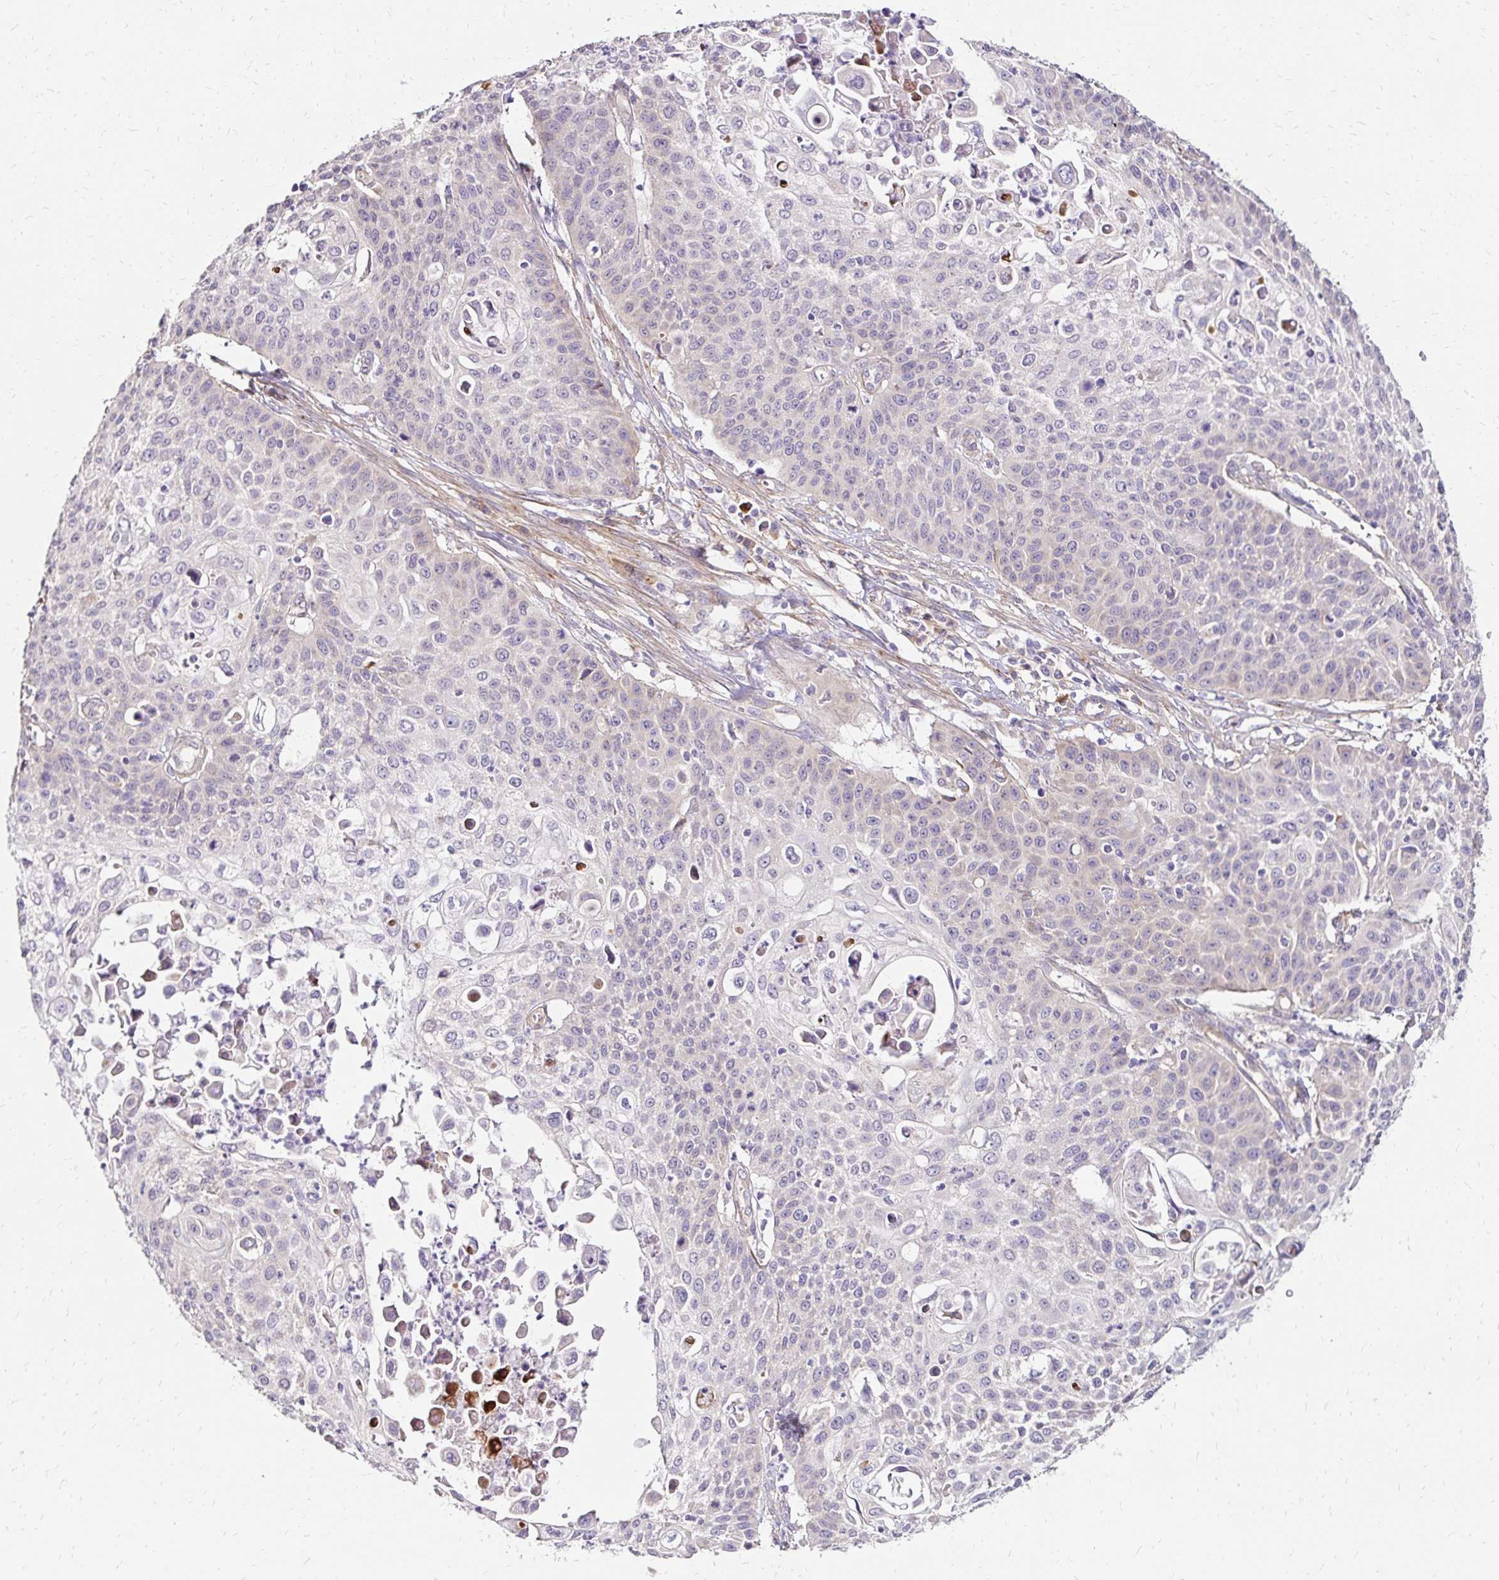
{"staining": {"intensity": "negative", "quantity": "none", "location": "none"}, "tissue": "cervical cancer", "cell_type": "Tumor cells", "image_type": "cancer", "snomed": [{"axis": "morphology", "description": "Squamous cell carcinoma, NOS"}, {"axis": "topography", "description": "Cervix"}], "caption": "Cervical squamous cell carcinoma was stained to show a protein in brown. There is no significant expression in tumor cells.", "gene": "PRIMA1", "patient": {"sex": "female", "age": 65}}